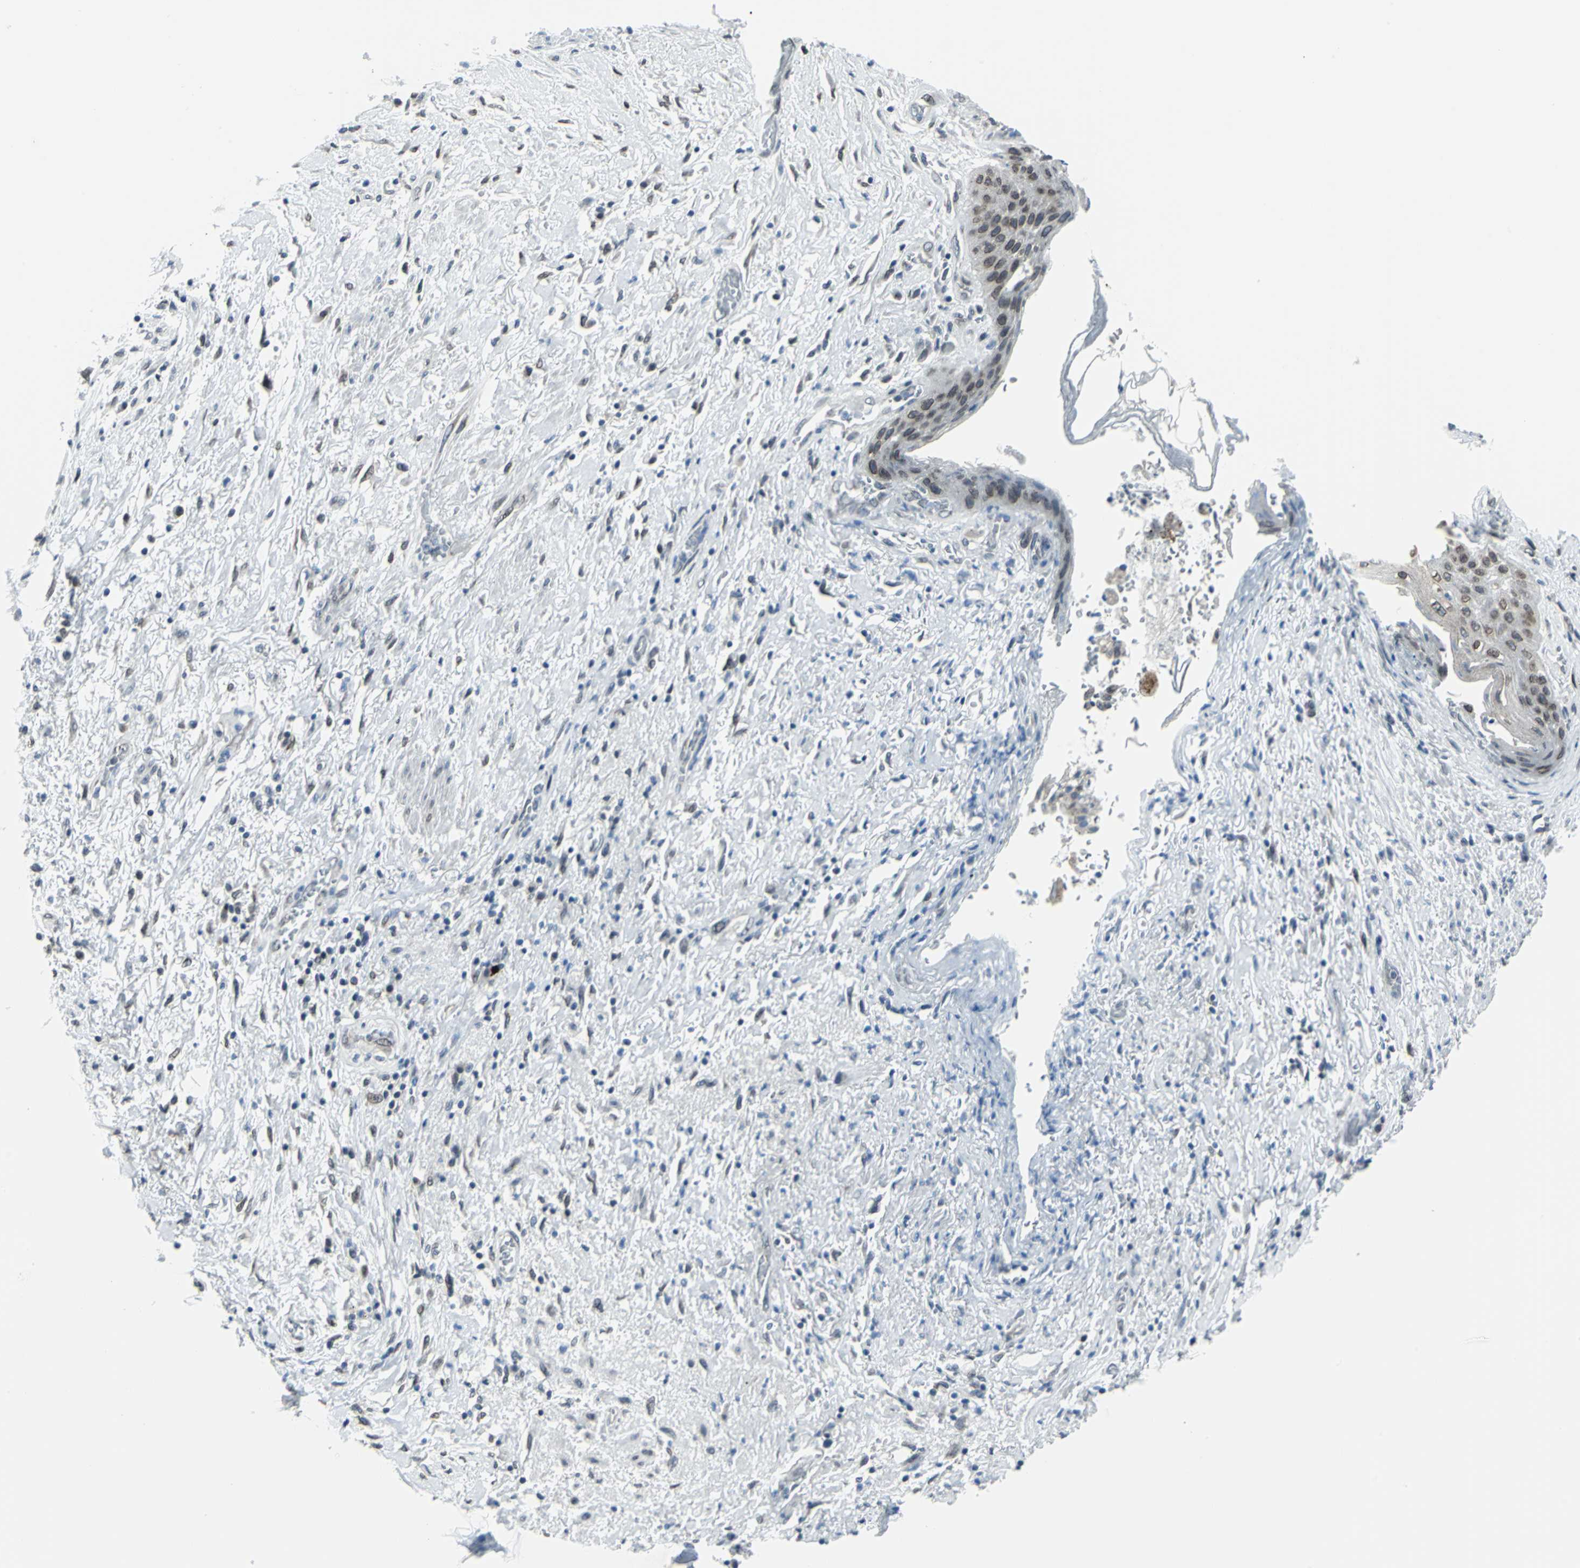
{"staining": {"intensity": "weak", "quantity": ">75%", "location": "cytoplasmic/membranous,nuclear"}, "tissue": "skin", "cell_type": "Epidermal cells", "image_type": "normal", "snomed": [{"axis": "morphology", "description": "Normal tissue, NOS"}, {"axis": "topography", "description": "Anal"}], "caption": "Protein analysis of unremarkable skin exhibits weak cytoplasmic/membranous,nuclear positivity in approximately >75% of epidermal cells. (DAB (3,3'-diaminobenzidine) IHC with brightfield microscopy, high magnification).", "gene": "SNUPN", "patient": {"sex": "female", "age": 46}}